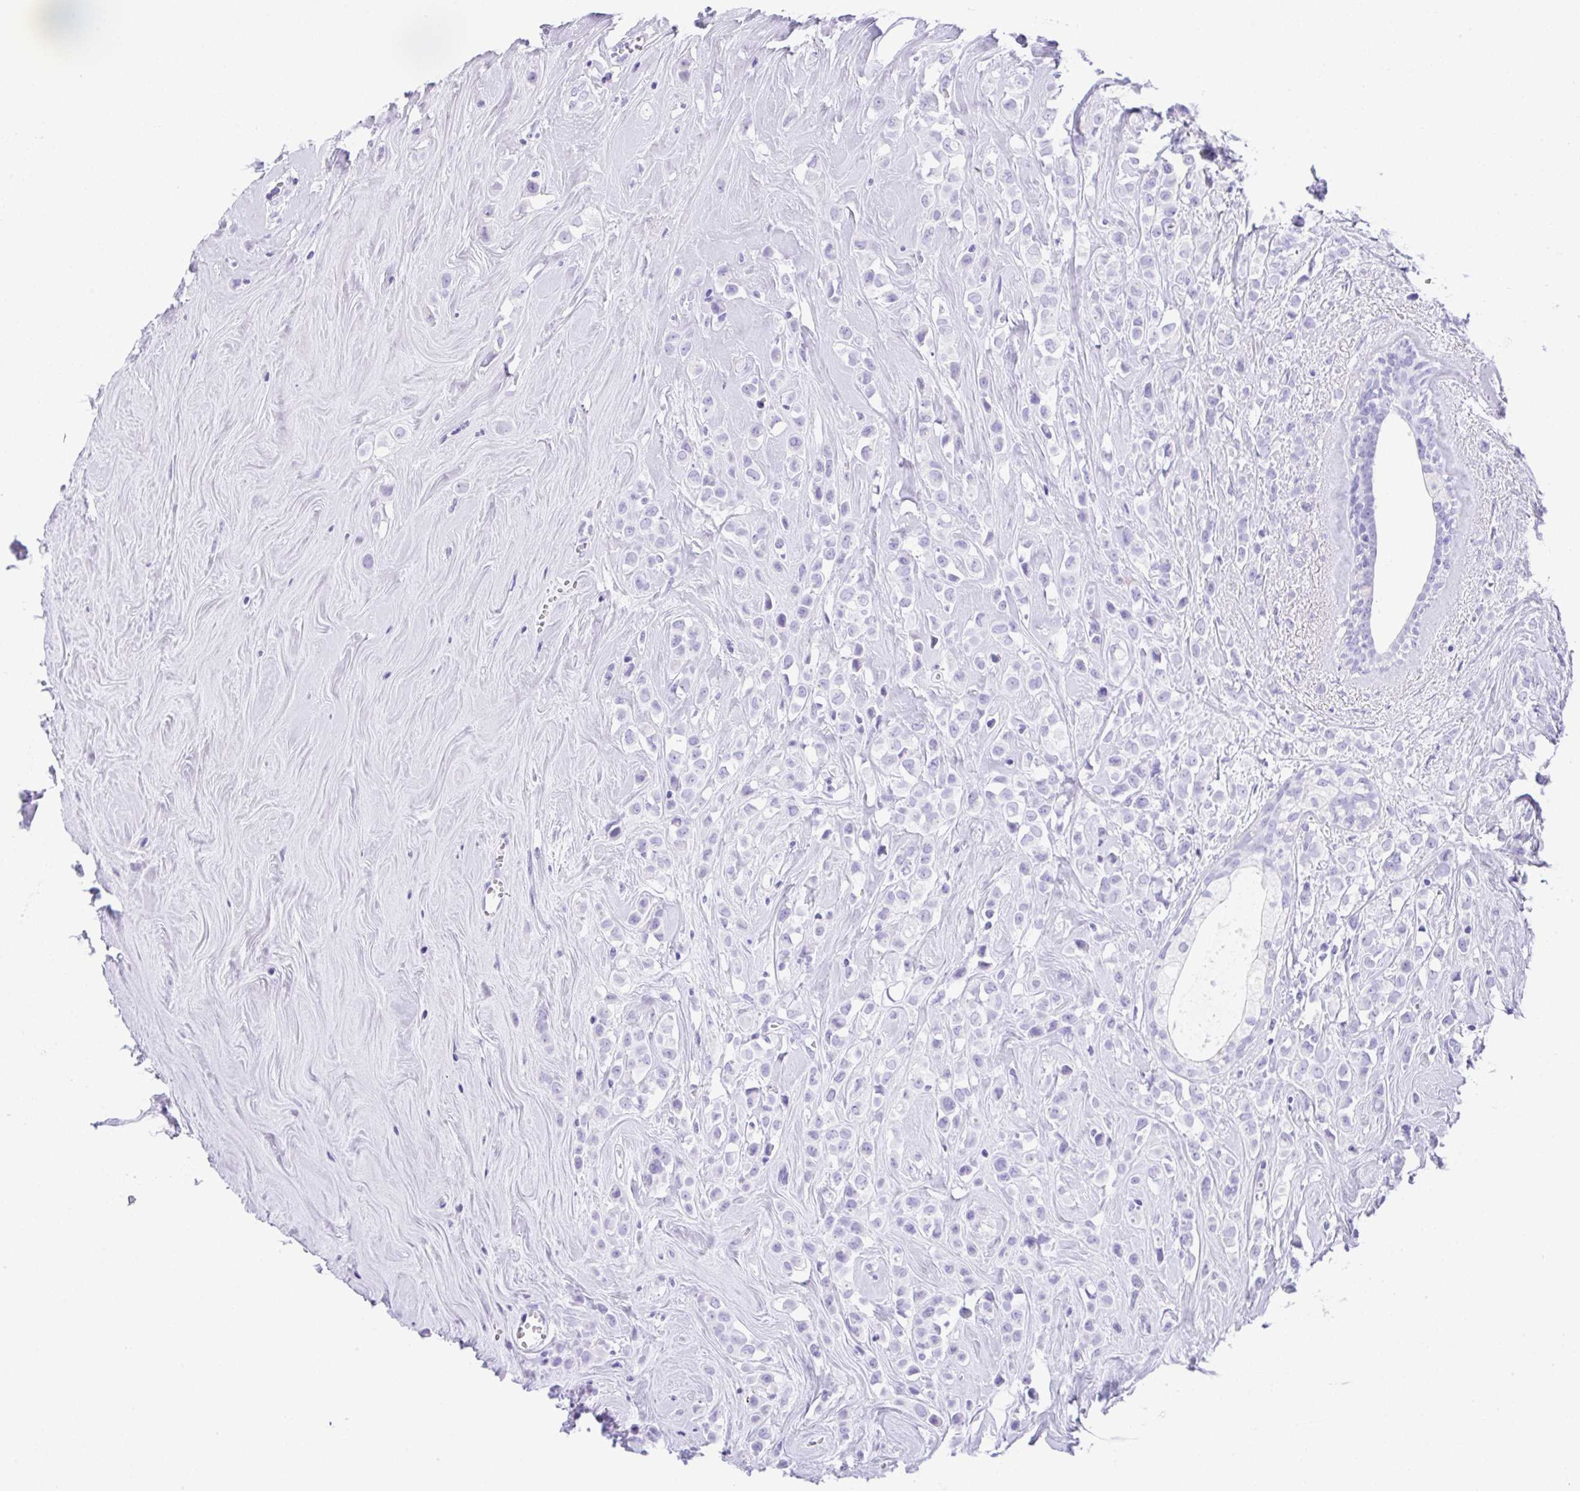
{"staining": {"intensity": "negative", "quantity": "none", "location": "none"}, "tissue": "breast cancer", "cell_type": "Tumor cells", "image_type": "cancer", "snomed": [{"axis": "morphology", "description": "Duct carcinoma"}, {"axis": "topography", "description": "Breast"}], "caption": "High power microscopy image of an immunohistochemistry micrograph of breast cancer (invasive ductal carcinoma), revealing no significant expression in tumor cells.", "gene": "CPA1", "patient": {"sex": "female", "age": 80}}